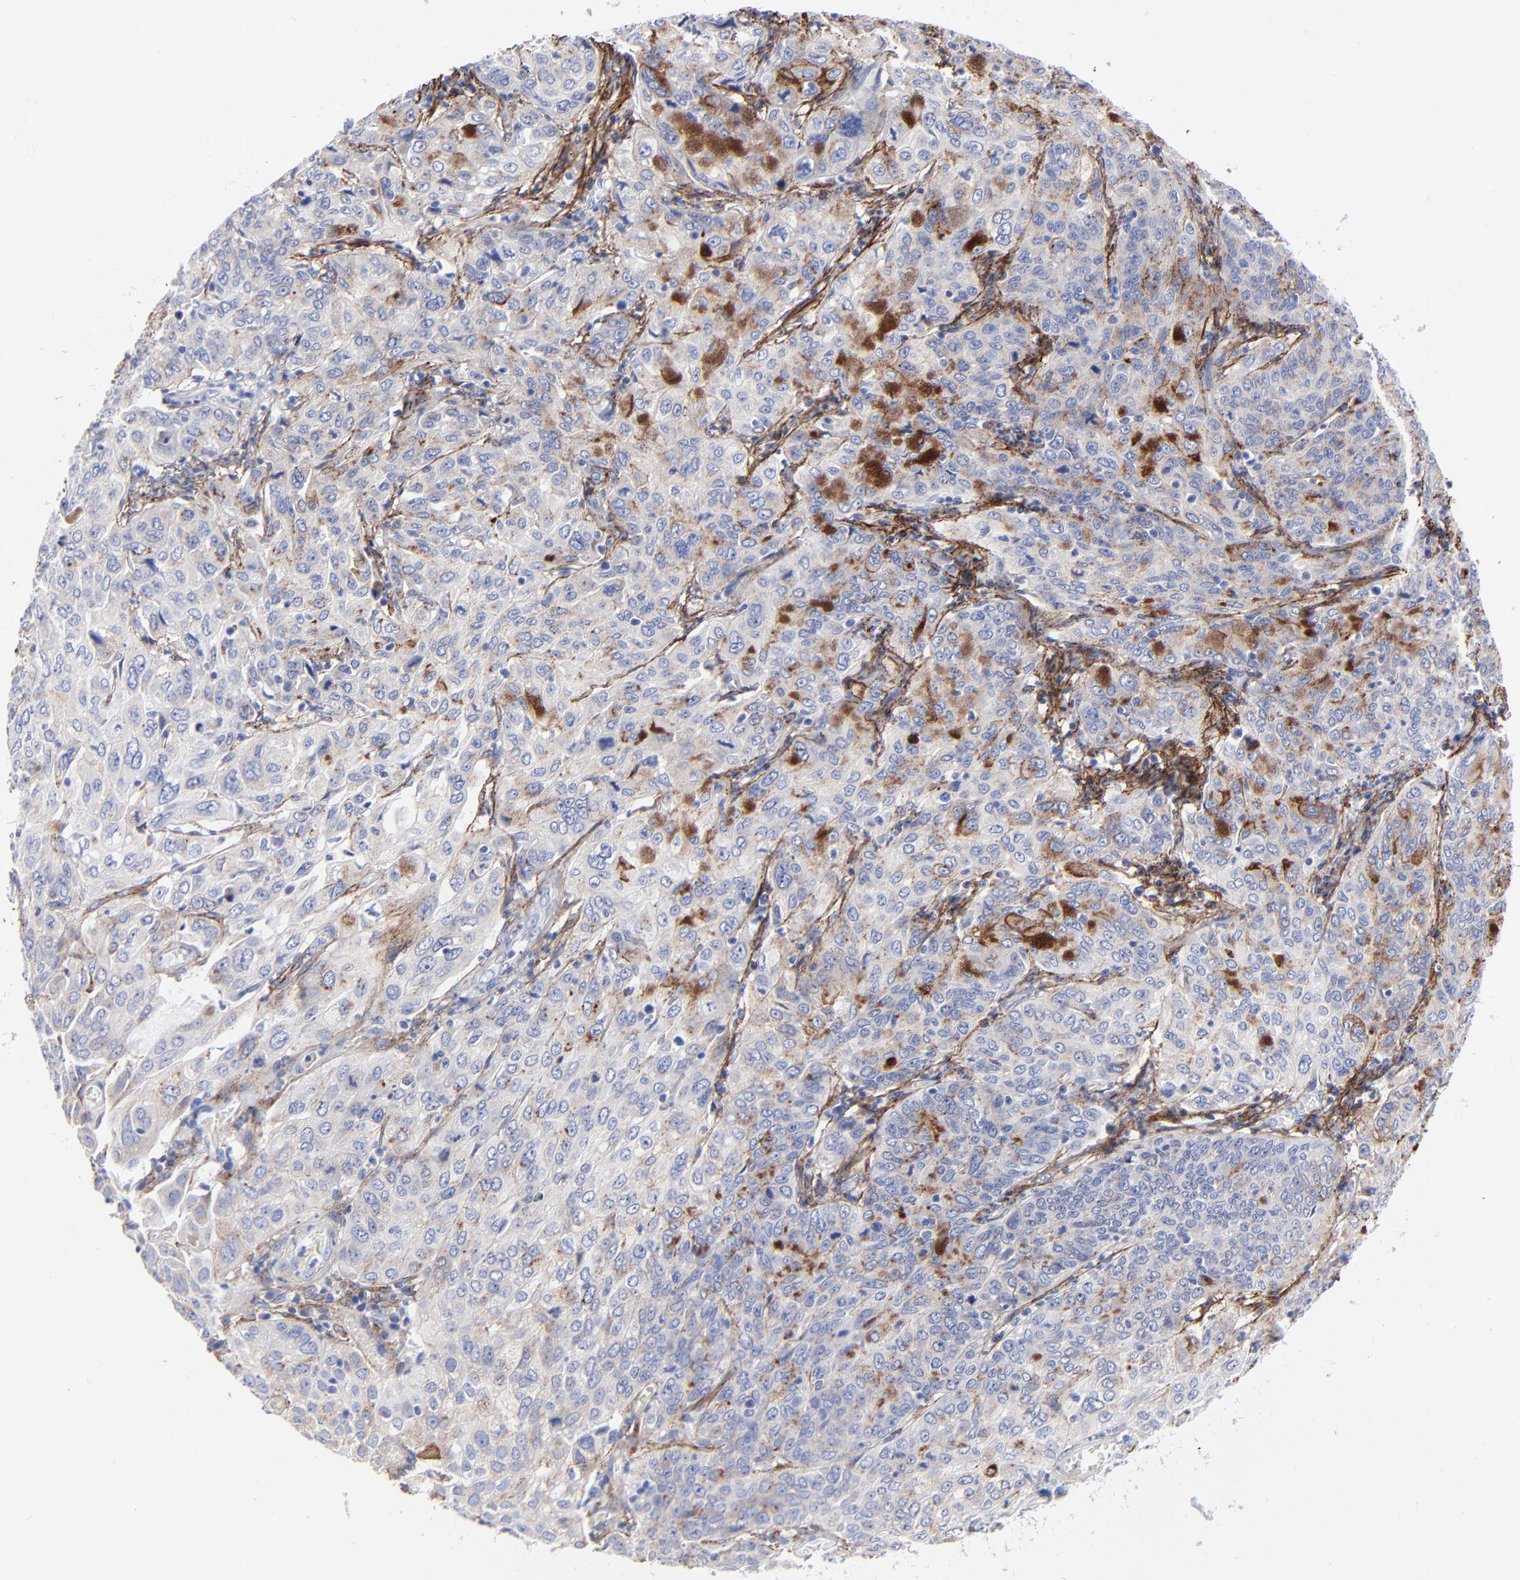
{"staining": {"intensity": "negative", "quantity": "none", "location": "none"}, "tissue": "cervical cancer", "cell_type": "Tumor cells", "image_type": "cancer", "snomed": [{"axis": "morphology", "description": "Squamous cell carcinoma, NOS"}, {"axis": "topography", "description": "Cervix"}], "caption": "Tumor cells show no significant protein staining in squamous cell carcinoma (cervical).", "gene": "FBLN2", "patient": {"sex": "female", "age": 38}}